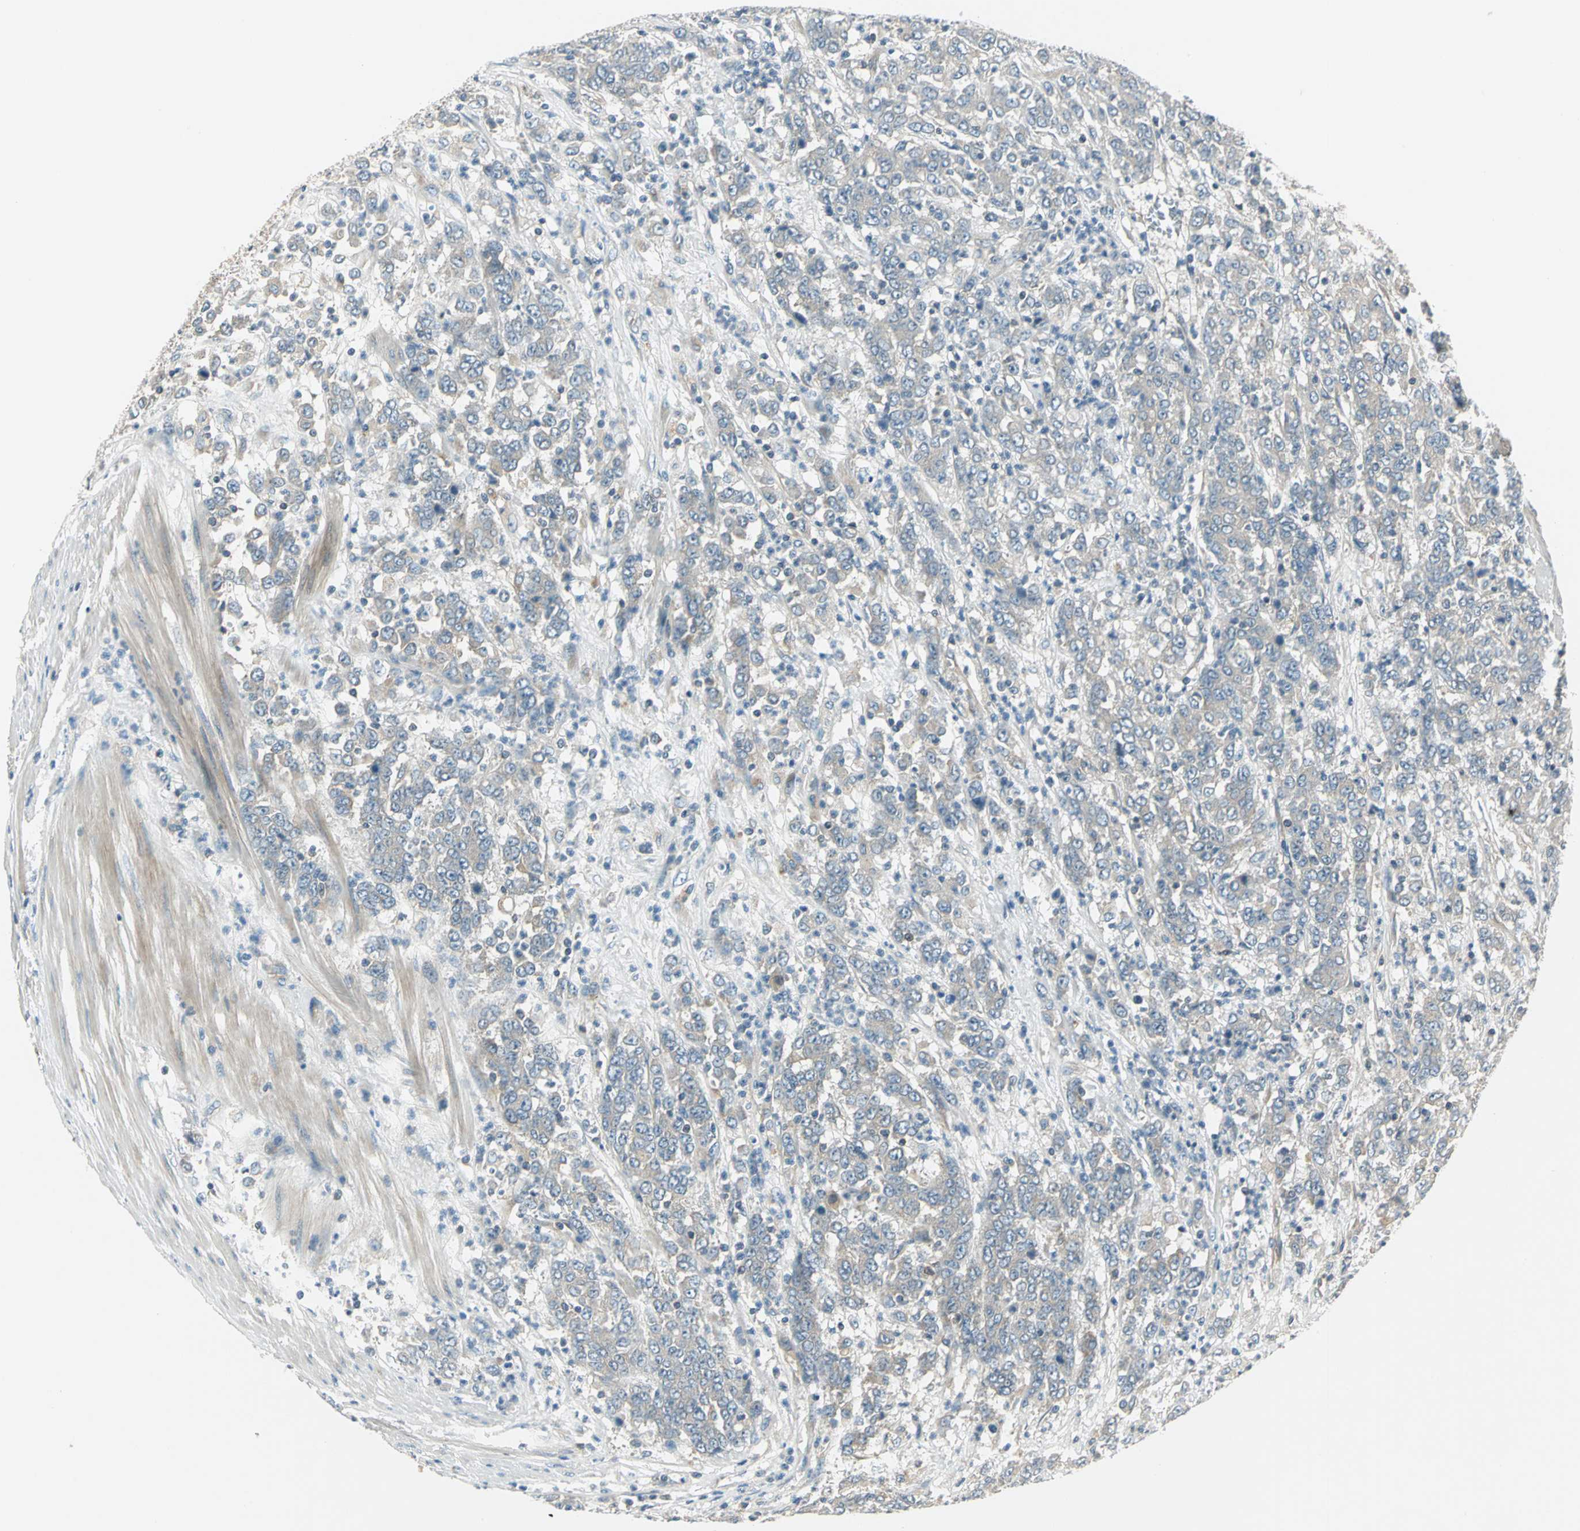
{"staining": {"intensity": "weak", "quantity": ">75%", "location": "cytoplasmic/membranous"}, "tissue": "stomach cancer", "cell_type": "Tumor cells", "image_type": "cancer", "snomed": [{"axis": "morphology", "description": "Adenocarcinoma, NOS"}, {"axis": "topography", "description": "Stomach, lower"}], "caption": "The image reveals immunohistochemical staining of stomach cancer (adenocarcinoma). There is weak cytoplasmic/membranous expression is identified in approximately >75% of tumor cells. The staining is performed using DAB (3,3'-diaminobenzidine) brown chromogen to label protein expression. The nuclei are counter-stained blue using hematoxylin.", "gene": "PRKAA1", "patient": {"sex": "female", "age": 71}}